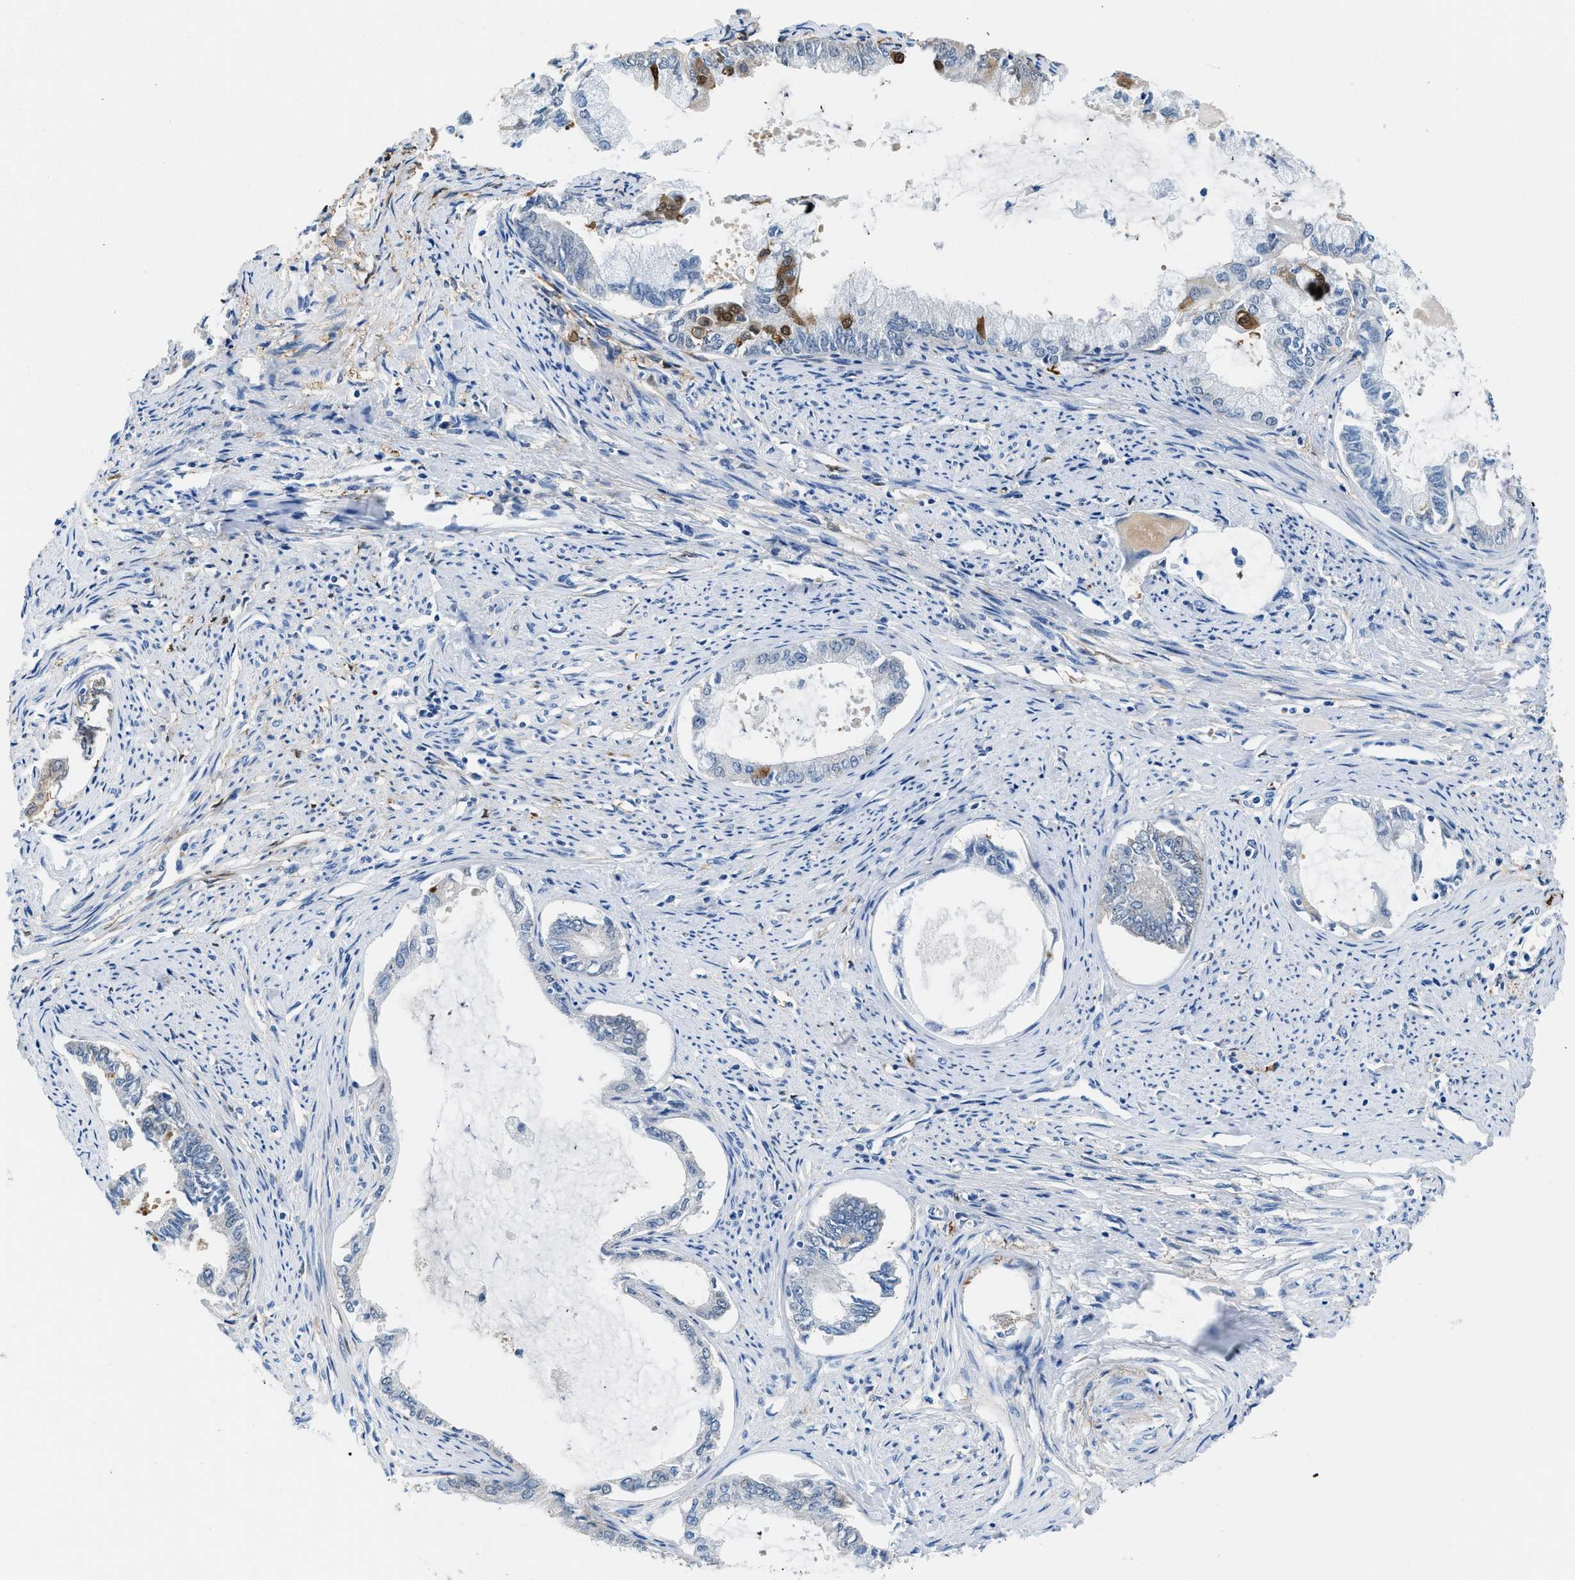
{"staining": {"intensity": "moderate", "quantity": "<25%", "location": "cytoplasmic/membranous"}, "tissue": "endometrial cancer", "cell_type": "Tumor cells", "image_type": "cancer", "snomed": [{"axis": "morphology", "description": "Adenocarcinoma, NOS"}, {"axis": "topography", "description": "Endometrium"}], "caption": "Endometrial cancer (adenocarcinoma) tissue reveals moderate cytoplasmic/membranous positivity in approximately <25% of tumor cells", "gene": "FADS6", "patient": {"sex": "female", "age": 86}}